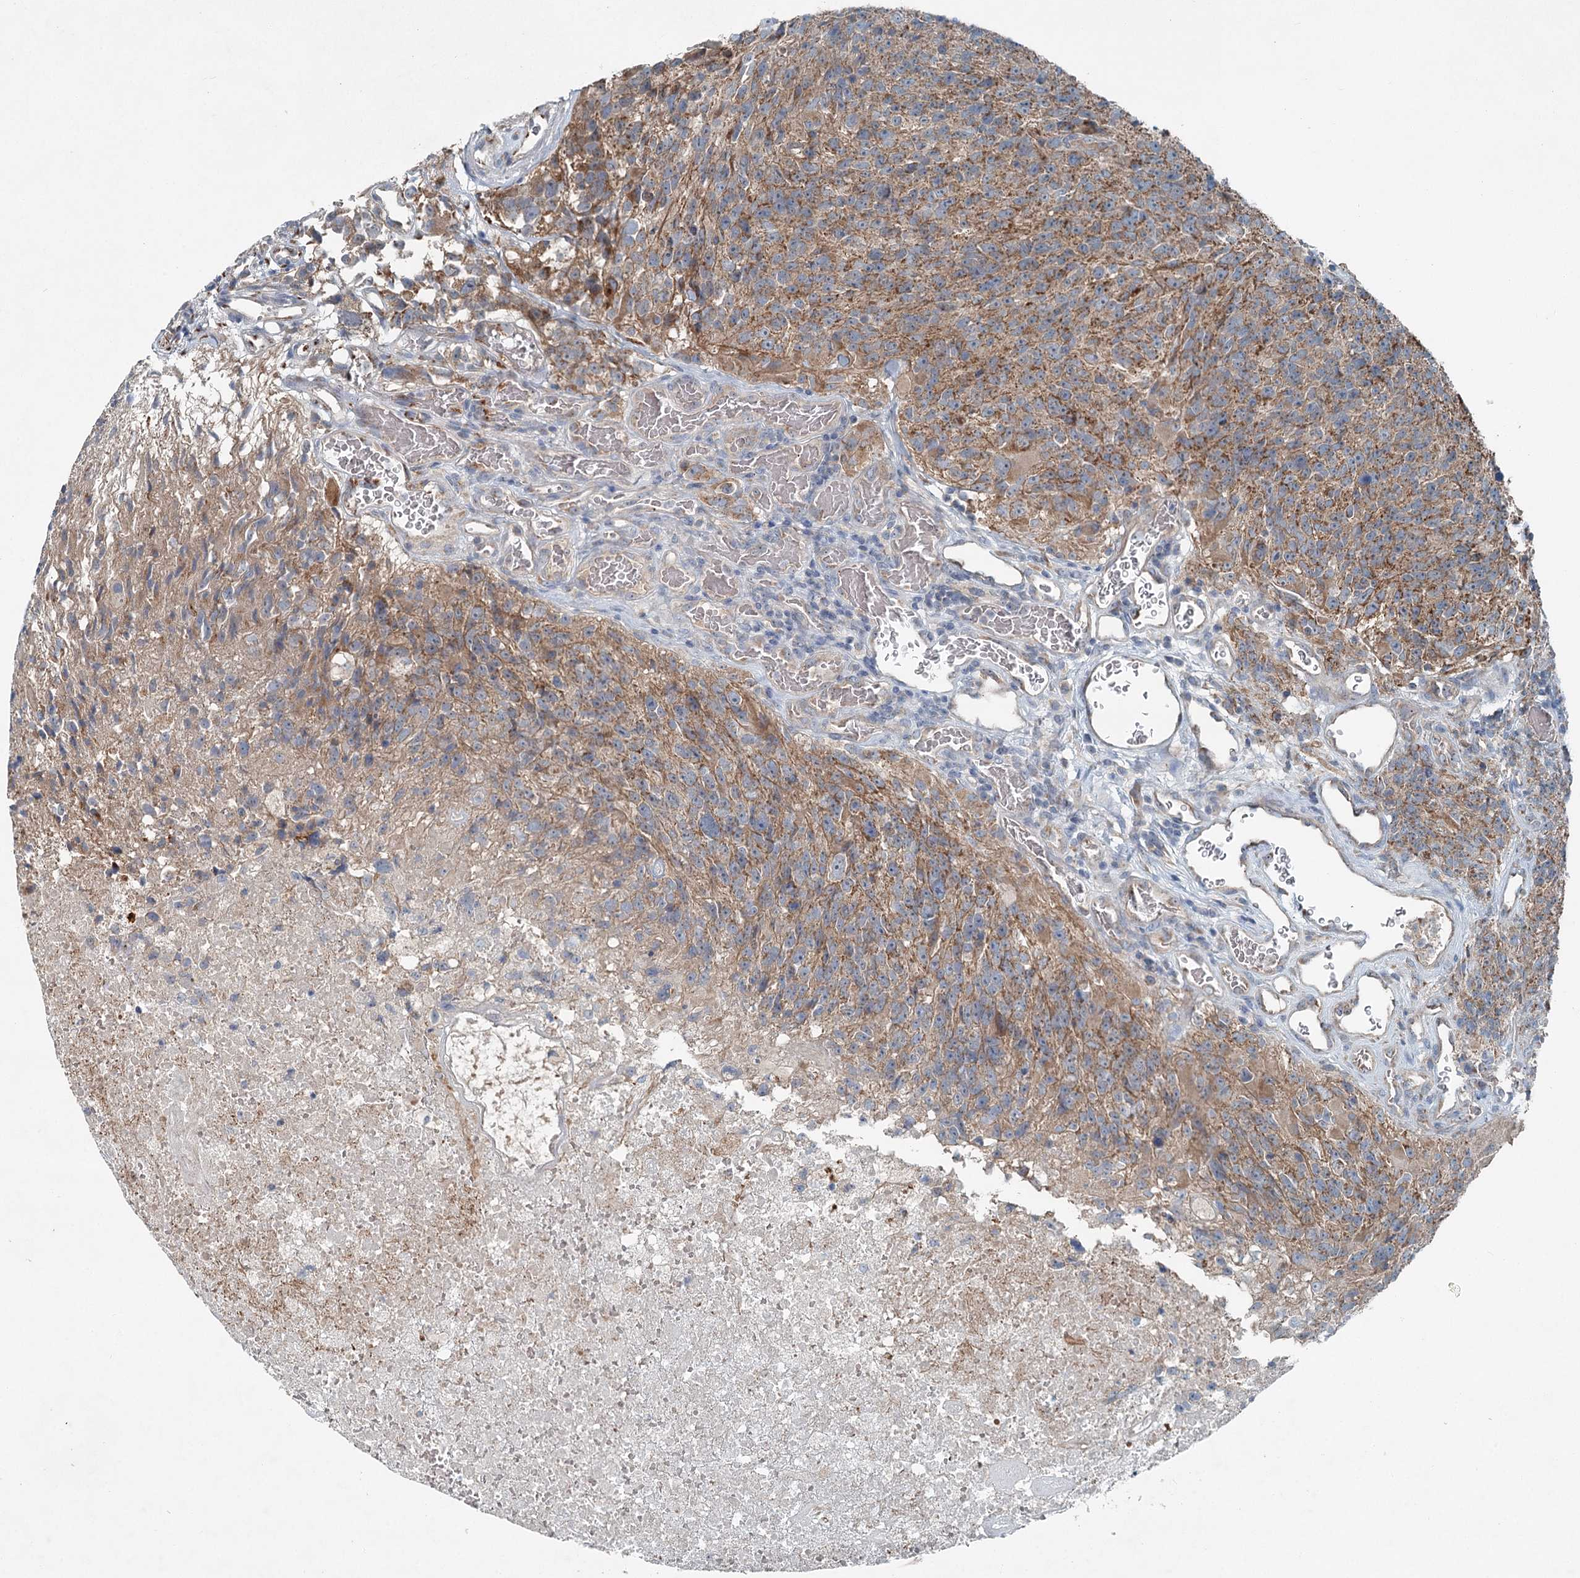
{"staining": {"intensity": "weak", "quantity": "25%-75%", "location": "cytoplasmic/membranous"}, "tissue": "glioma", "cell_type": "Tumor cells", "image_type": "cancer", "snomed": [{"axis": "morphology", "description": "Glioma, malignant, High grade"}, {"axis": "topography", "description": "Brain"}], "caption": "Glioma stained for a protein demonstrates weak cytoplasmic/membranous positivity in tumor cells. The staining is performed using DAB (3,3'-diaminobenzidine) brown chromogen to label protein expression. The nuclei are counter-stained blue using hematoxylin.", "gene": "CHCHD5", "patient": {"sex": "male", "age": 76}}